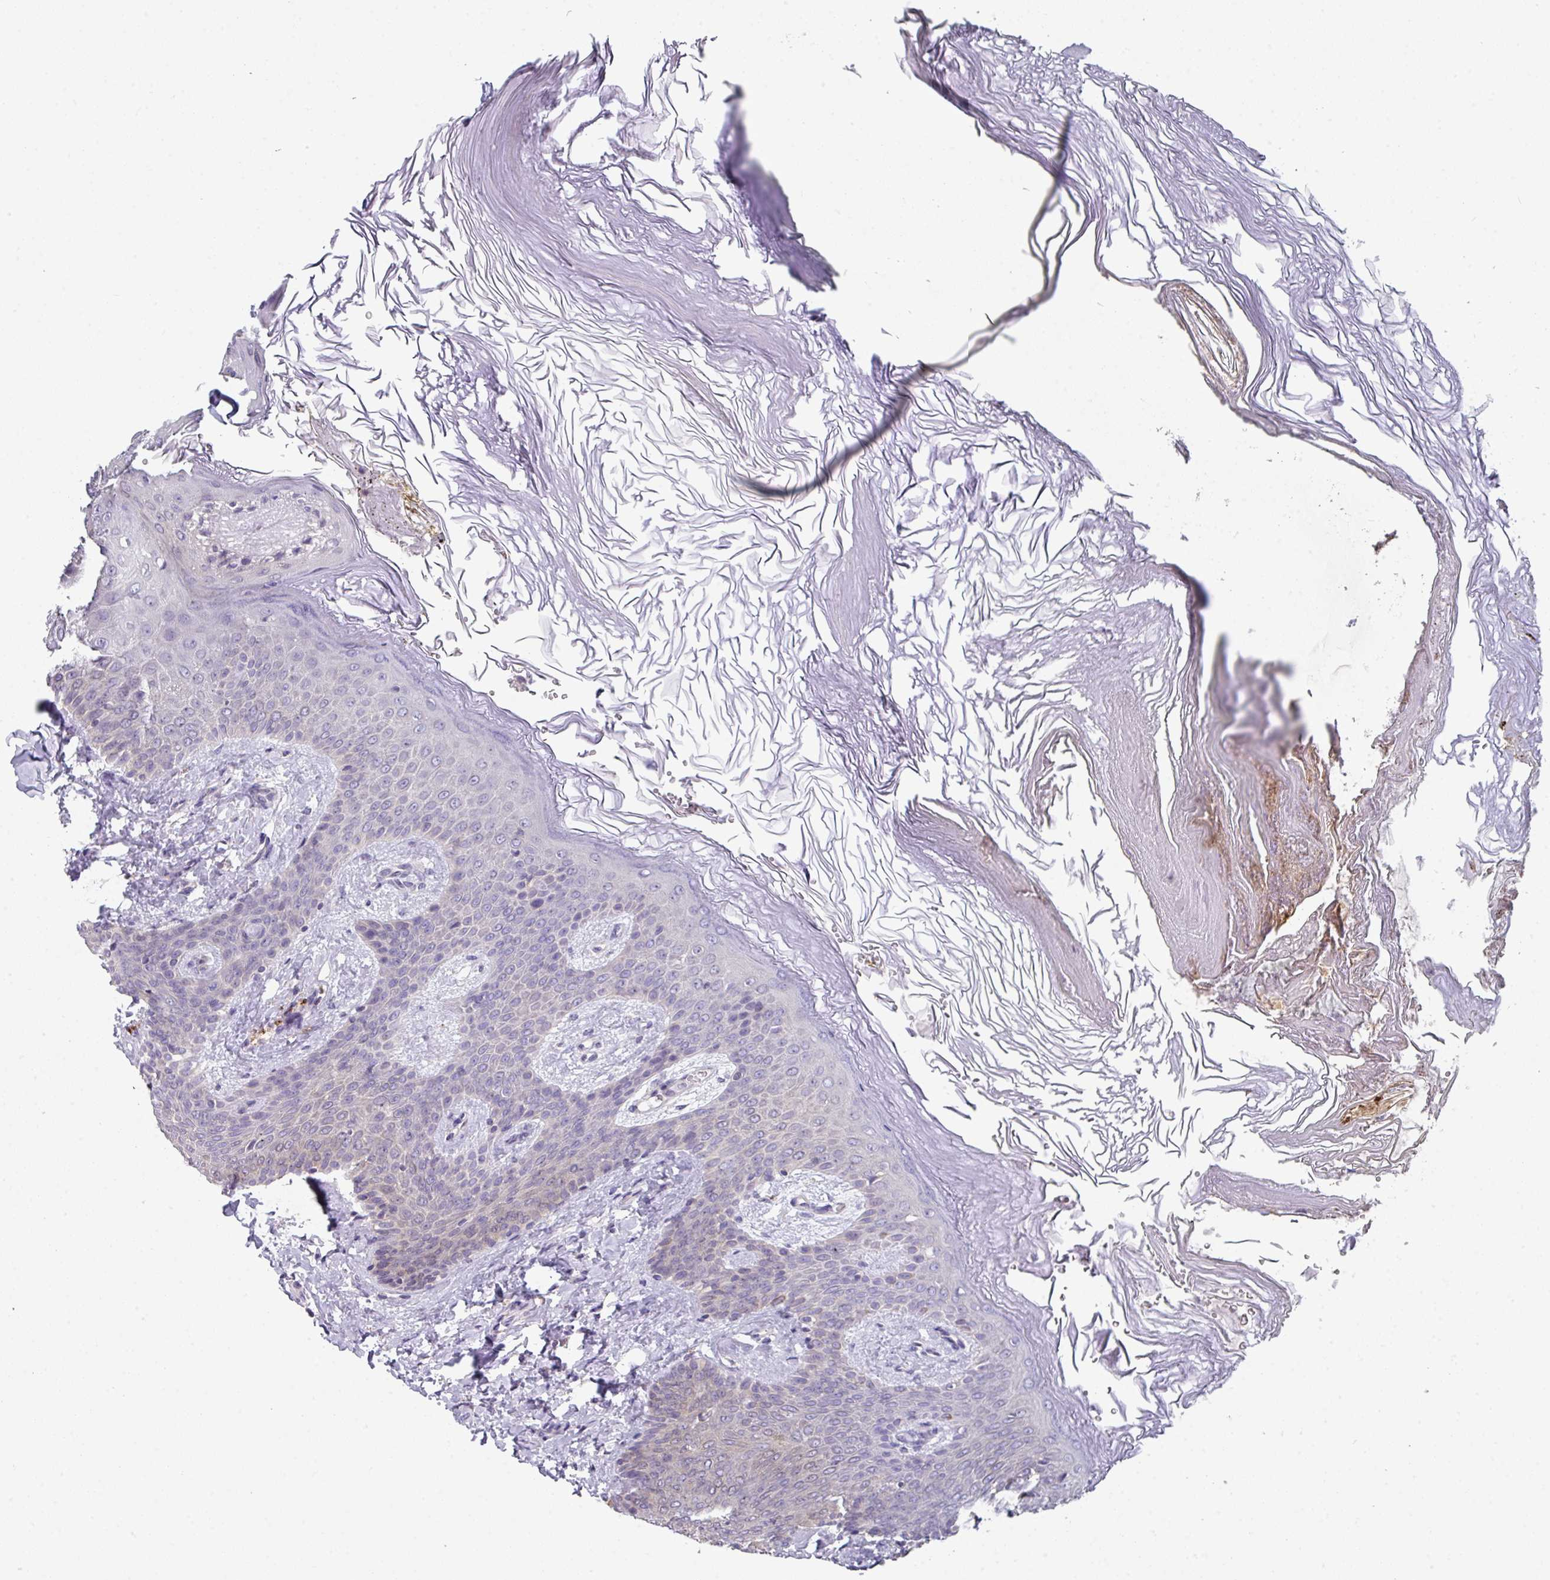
{"staining": {"intensity": "negative", "quantity": "none", "location": "none"}, "tissue": "breast cancer", "cell_type": "Tumor cells", "image_type": "cancer", "snomed": [{"axis": "morphology", "description": "Duct carcinoma"}, {"axis": "topography", "description": "Breast"}], "caption": "This is a micrograph of immunohistochemistry staining of infiltrating ductal carcinoma (breast), which shows no positivity in tumor cells. (Brightfield microscopy of DAB immunohistochemistry at high magnification).", "gene": "DCAF12L2", "patient": {"sex": "female", "age": 40}}